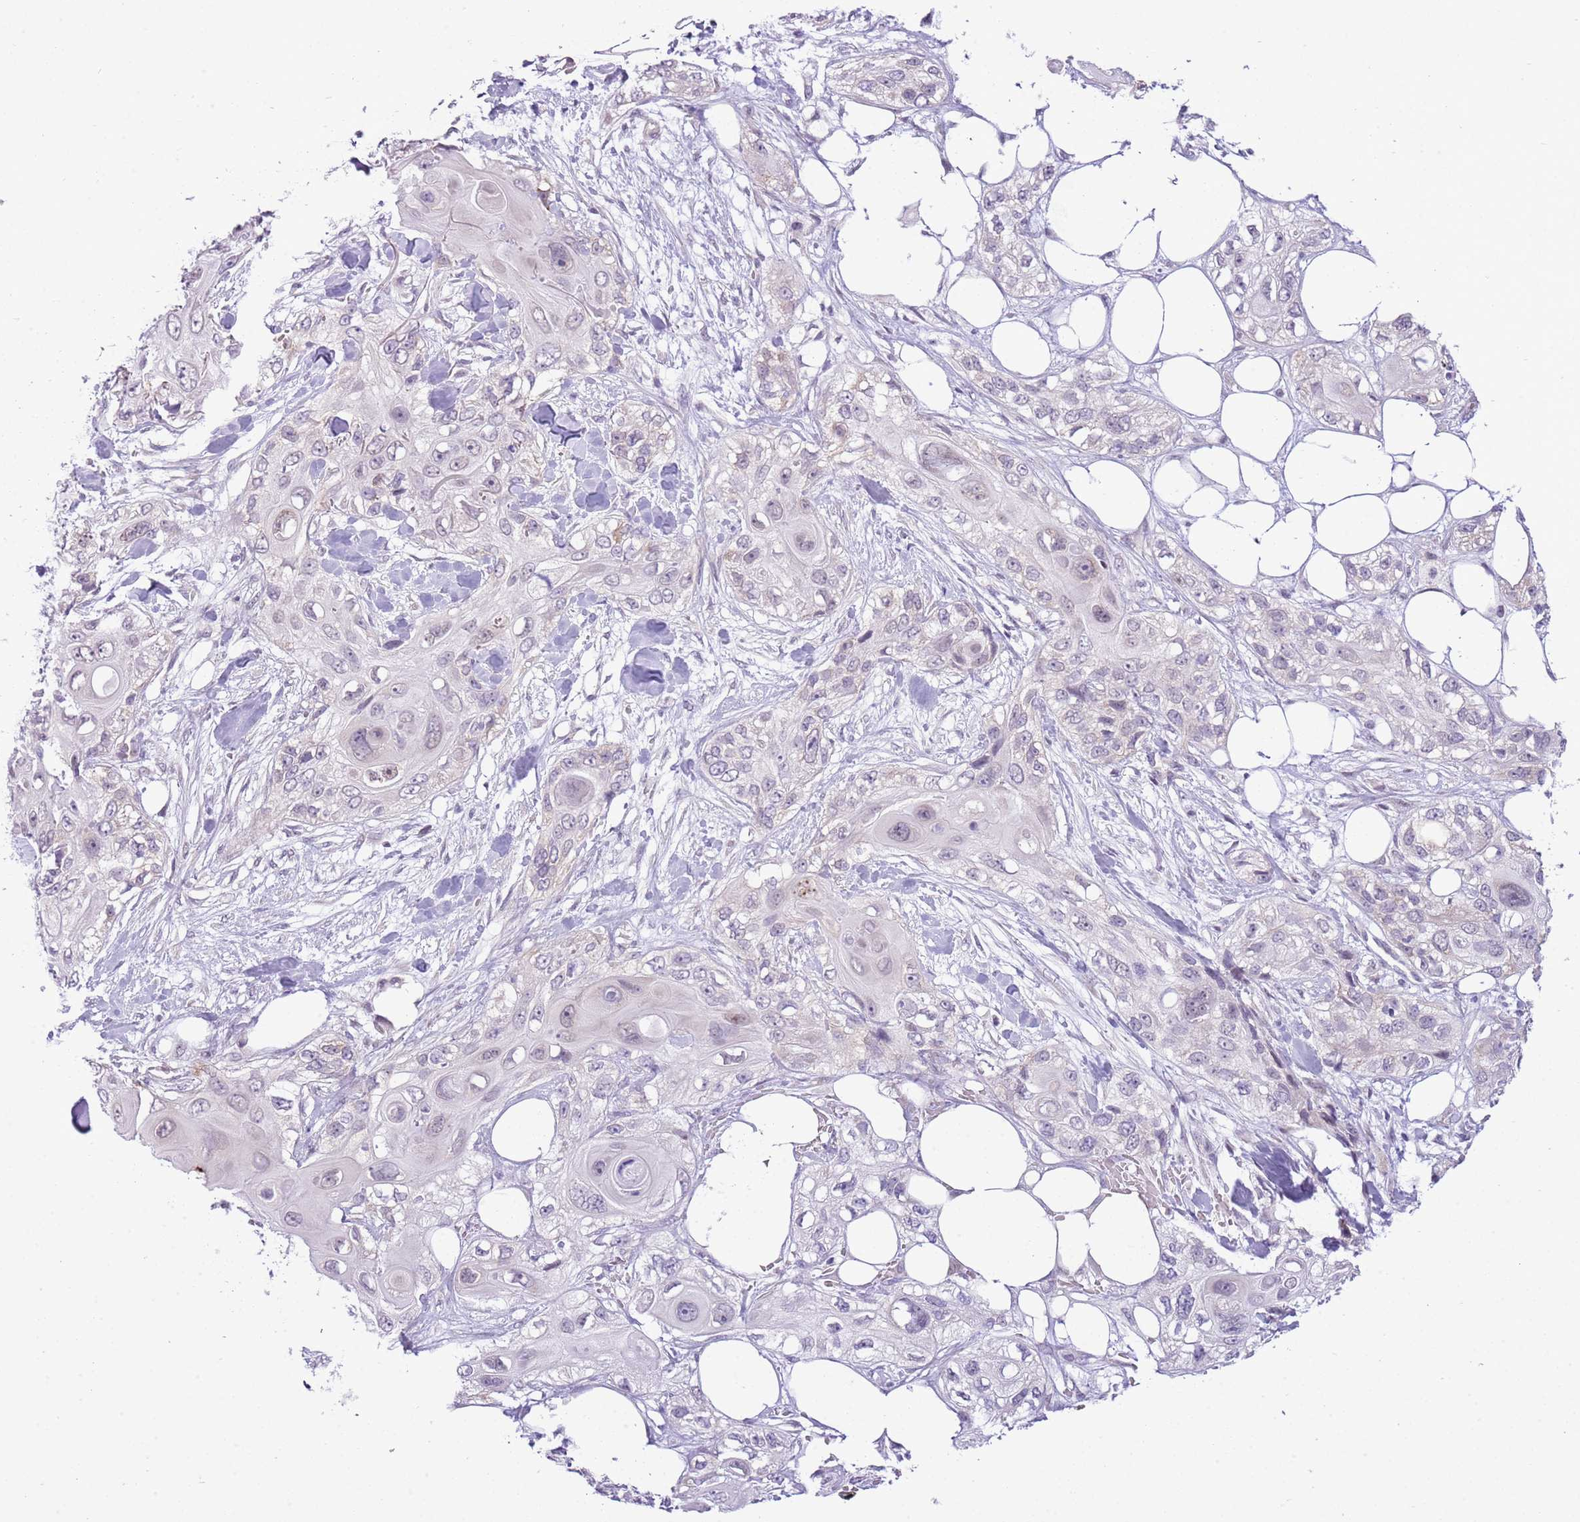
{"staining": {"intensity": "negative", "quantity": "none", "location": "none"}, "tissue": "skin cancer", "cell_type": "Tumor cells", "image_type": "cancer", "snomed": [{"axis": "morphology", "description": "Normal tissue, NOS"}, {"axis": "morphology", "description": "Squamous cell carcinoma, NOS"}, {"axis": "topography", "description": "Skin"}], "caption": "This is an IHC image of human skin squamous cell carcinoma. There is no staining in tumor cells.", "gene": "FAM120C", "patient": {"sex": "male", "age": 72}}